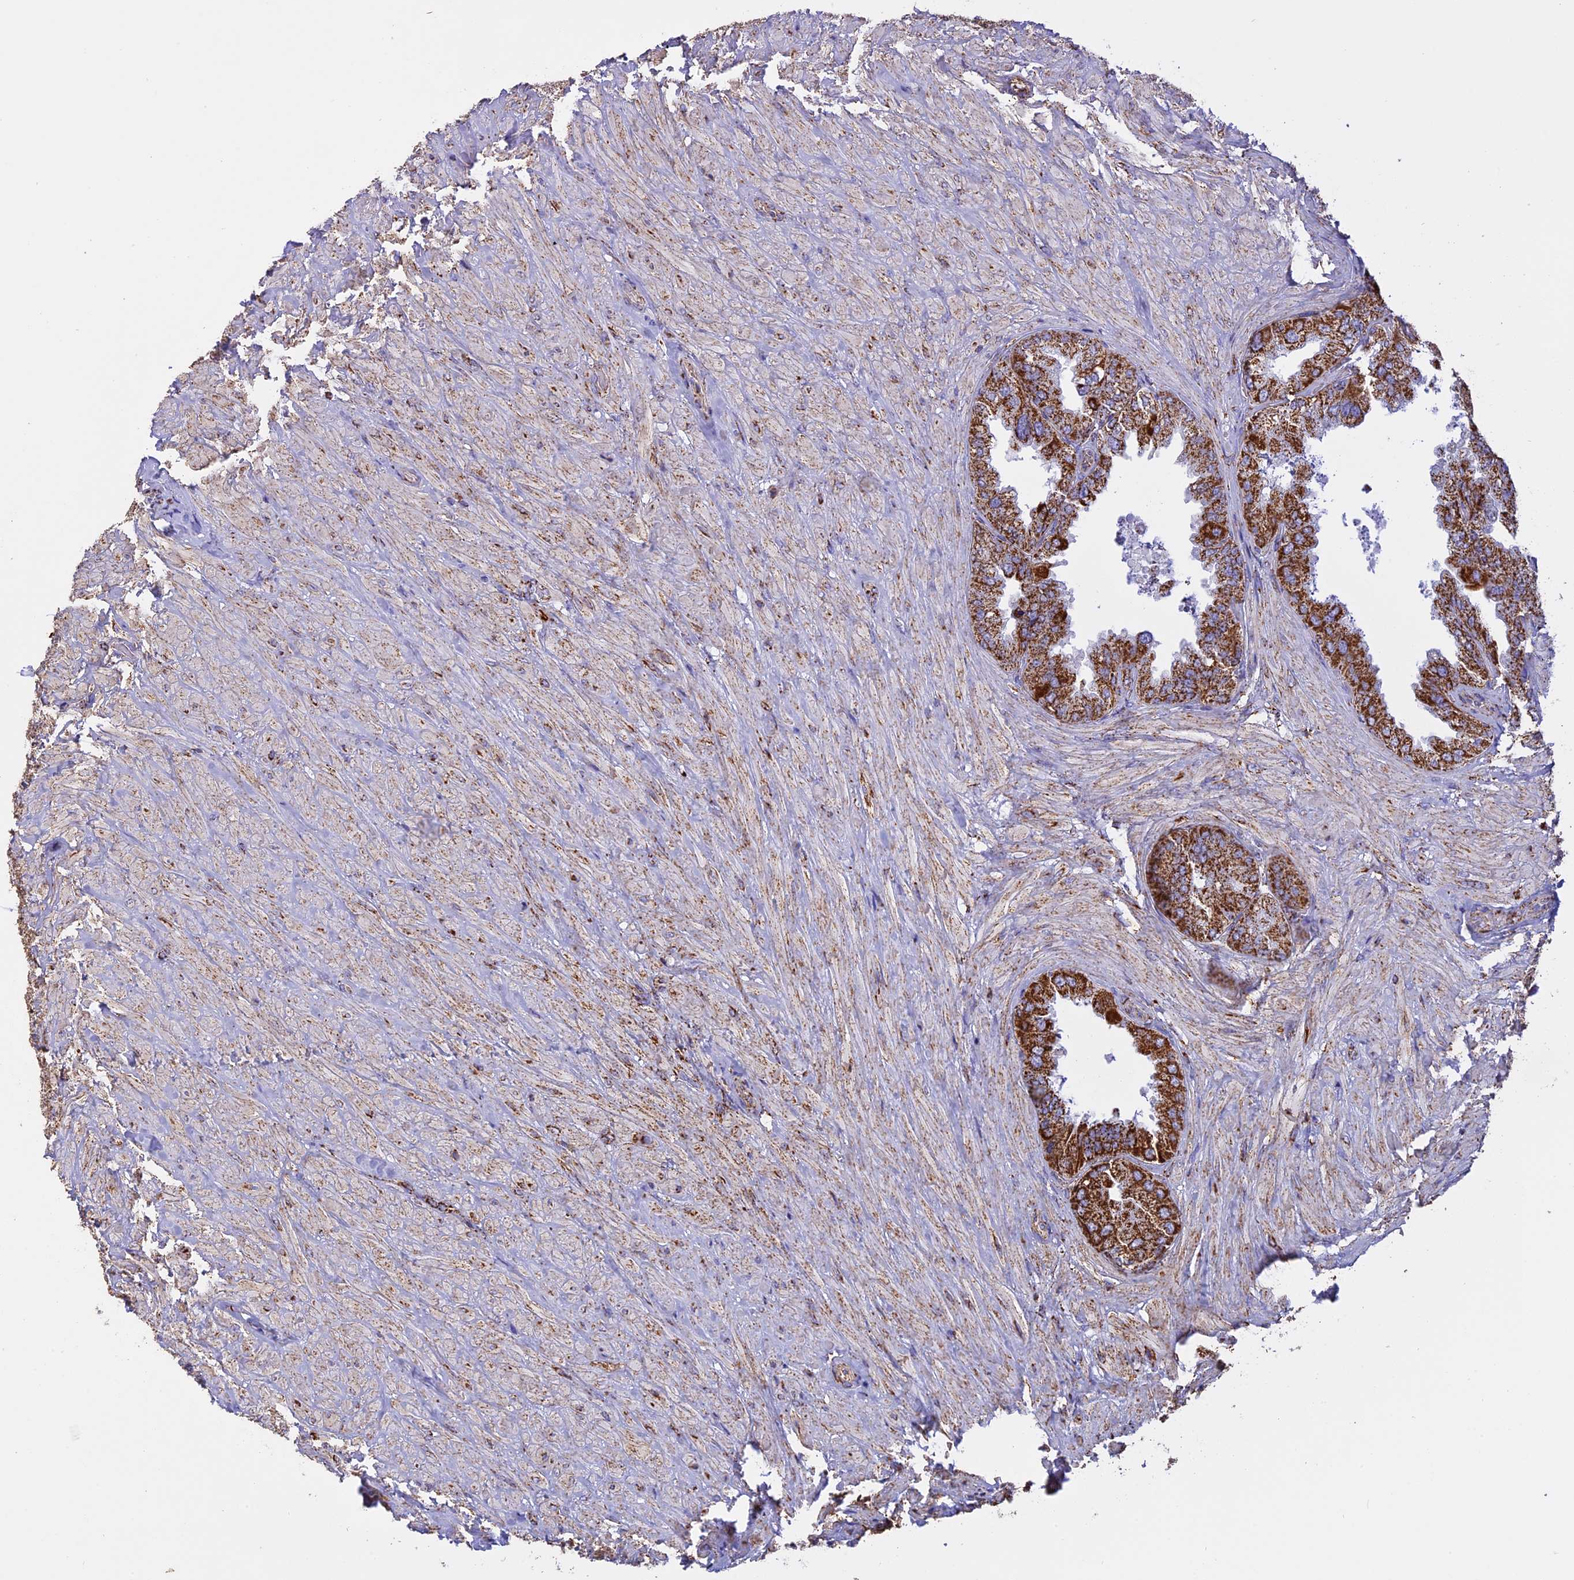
{"staining": {"intensity": "strong", "quantity": ">75%", "location": "cytoplasmic/membranous"}, "tissue": "seminal vesicle", "cell_type": "Glandular cells", "image_type": "normal", "snomed": [{"axis": "morphology", "description": "Normal tissue, NOS"}, {"axis": "topography", "description": "Seminal veicle"}, {"axis": "topography", "description": "Peripheral nerve tissue"}], "caption": "Immunohistochemistry (IHC) staining of normal seminal vesicle, which displays high levels of strong cytoplasmic/membranous positivity in approximately >75% of glandular cells indicating strong cytoplasmic/membranous protein staining. The staining was performed using DAB (brown) for protein detection and nuclei were counterstained in hematoxylin (blue).", "gene": "KCNG1", "patient": {"sex": "male", "age": 63}}